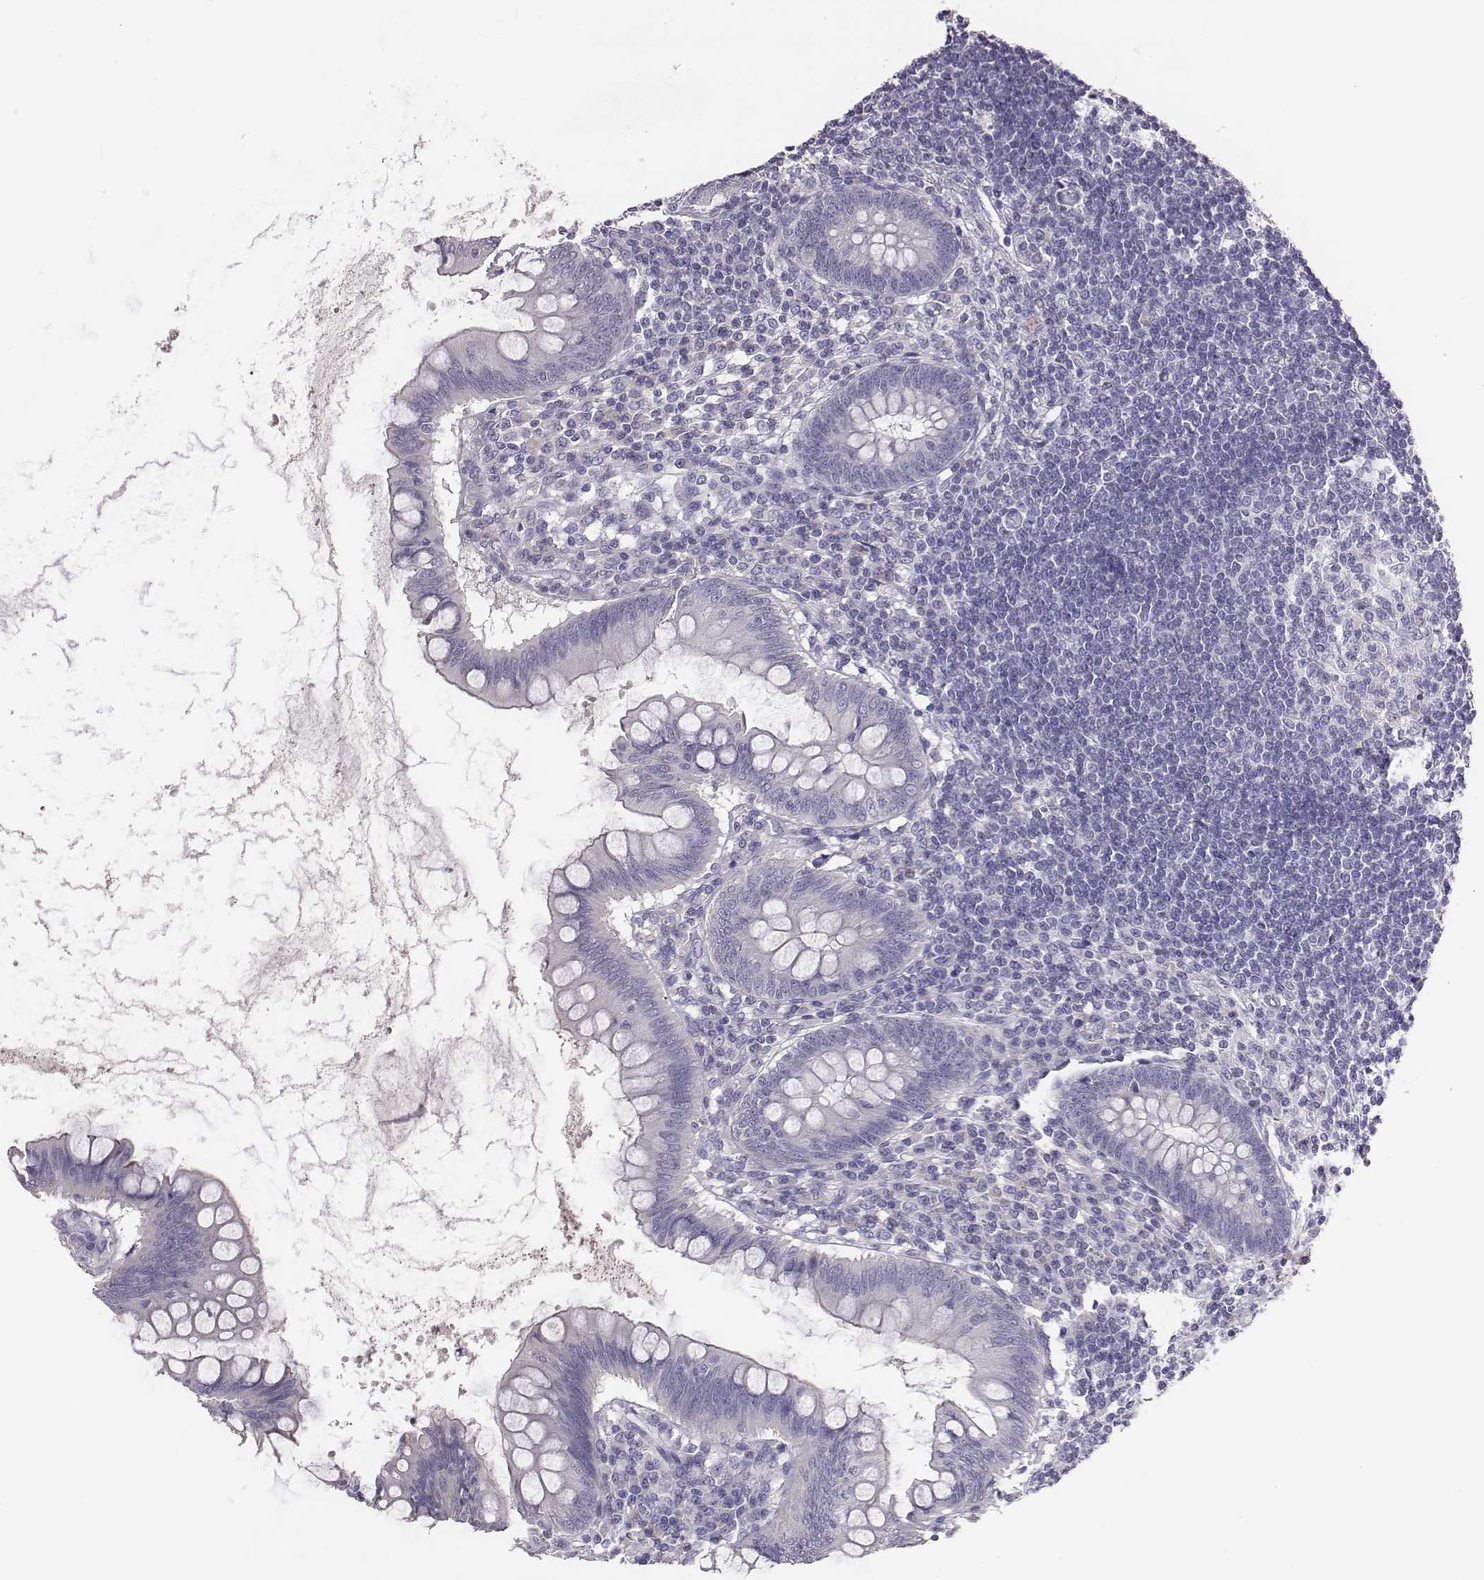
{"staining": {"intensity": "negative", "quantity": "none", "location": "none"}, "tissue": "appendix", "cell_type": "Glandular cells", "image_type": "normal", "snomed": [{"axis": "morphology", "description": "Normal tissue, NOS"}, {"axis": "topography", "description": "Appendix"}], "caption": "Immunohistochemistry (IHC) micrograph of normal appendix: appendix stained with DAB displays no significant protein expression in glandular cells. The staining is performed using DAB (3,3'-diaminobenzidine) brown chromogen with nuclei counter-stained in using hematoxylin.", "gene": "EN1", "patient": {"sex": "female", "age": 57}}